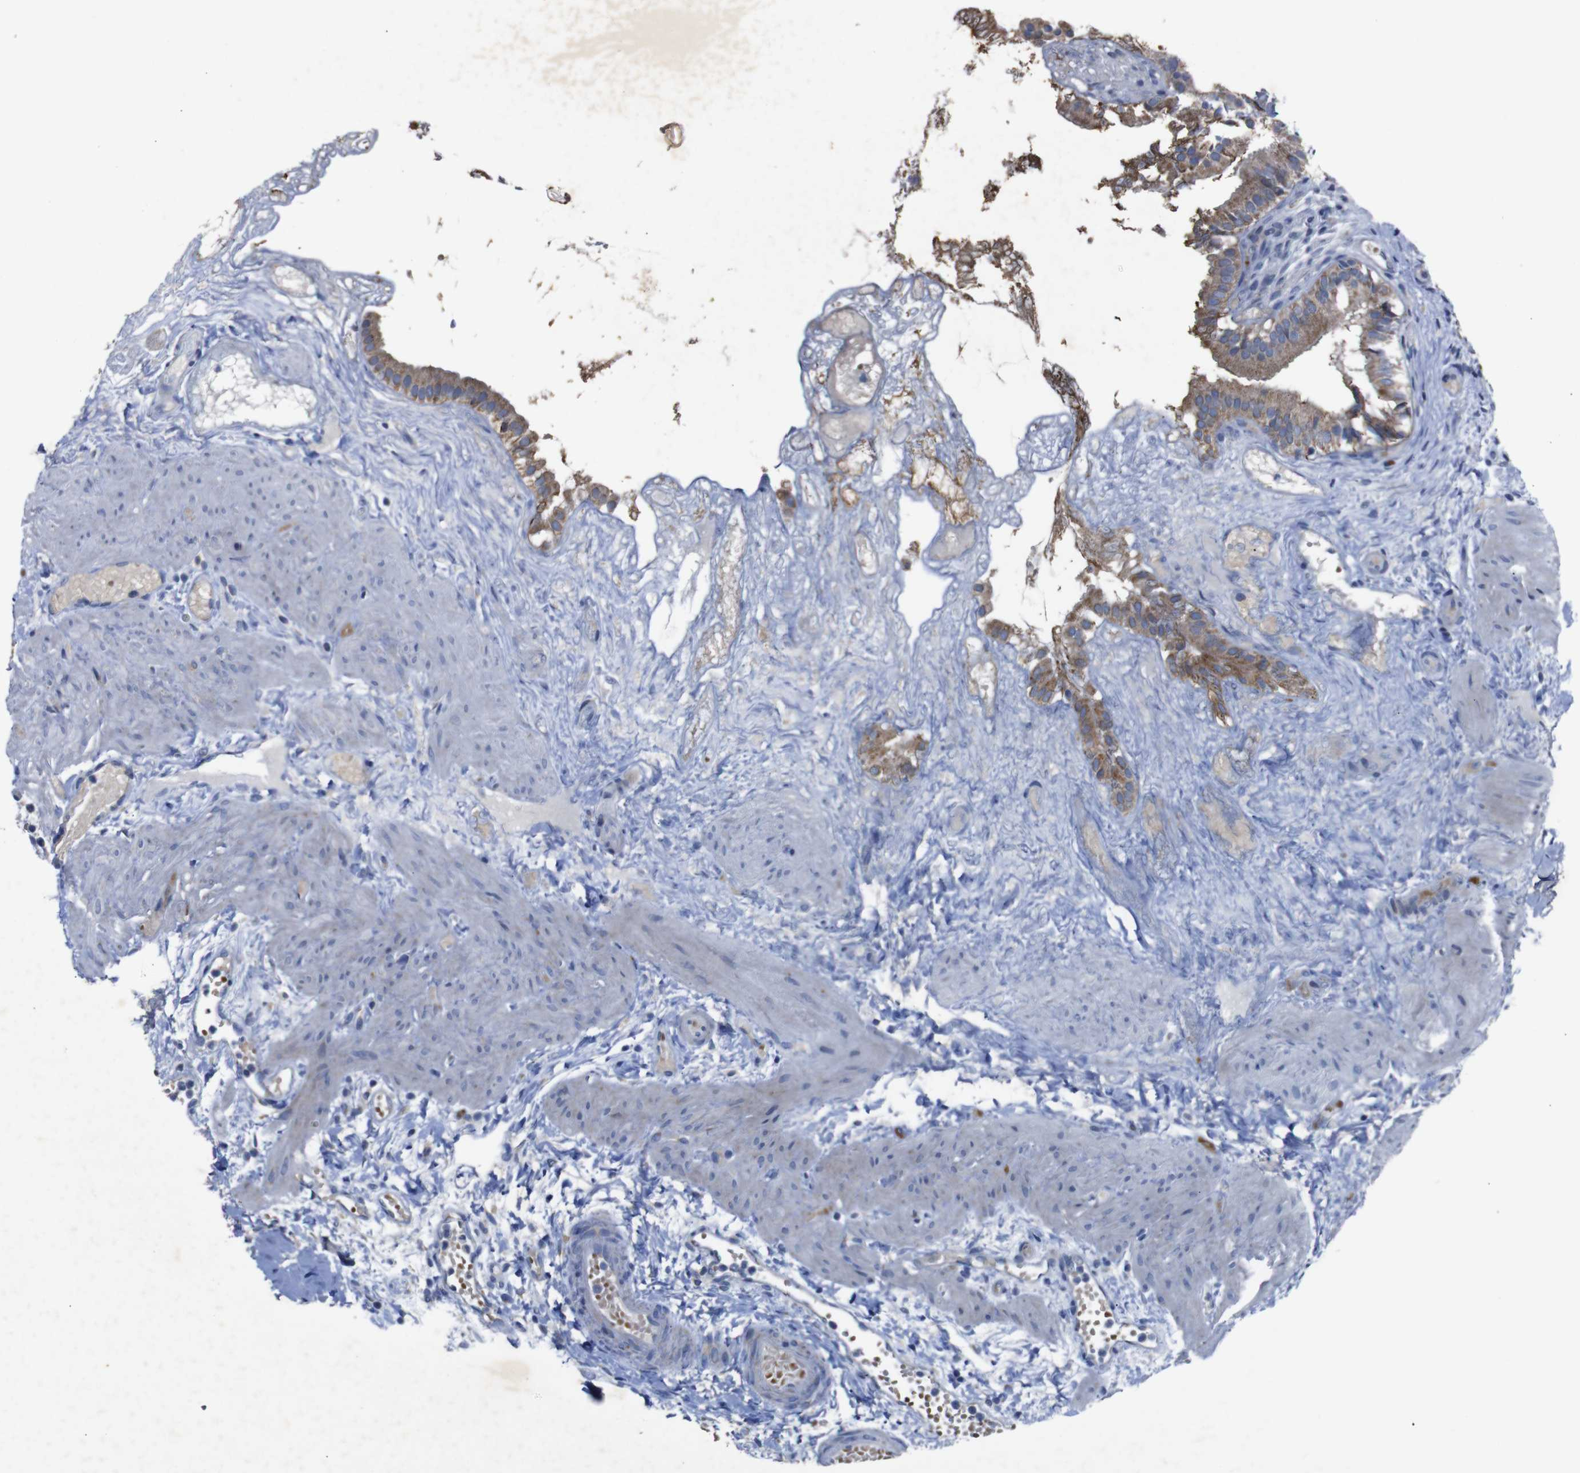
{"staining": {"intensity": "moderate", "quantity": ">75%", "location": "cytoplasmic/membranous"}, "tissue": "gallbladder", "cell_type": "Glandular cells", "image_type": "normal", "snomed": [{"axis": "morphology", "description": "Normal tissue, NOS"}, {"axis": "topography", "description": "Gallbladder"}], "caption": "Moderate cytoplasmic/membranous staining is present in about >75% of glandular cells in benign gallbladder.", "gene": "CHST10", "patient": {"sex": "female", "age": 26}}